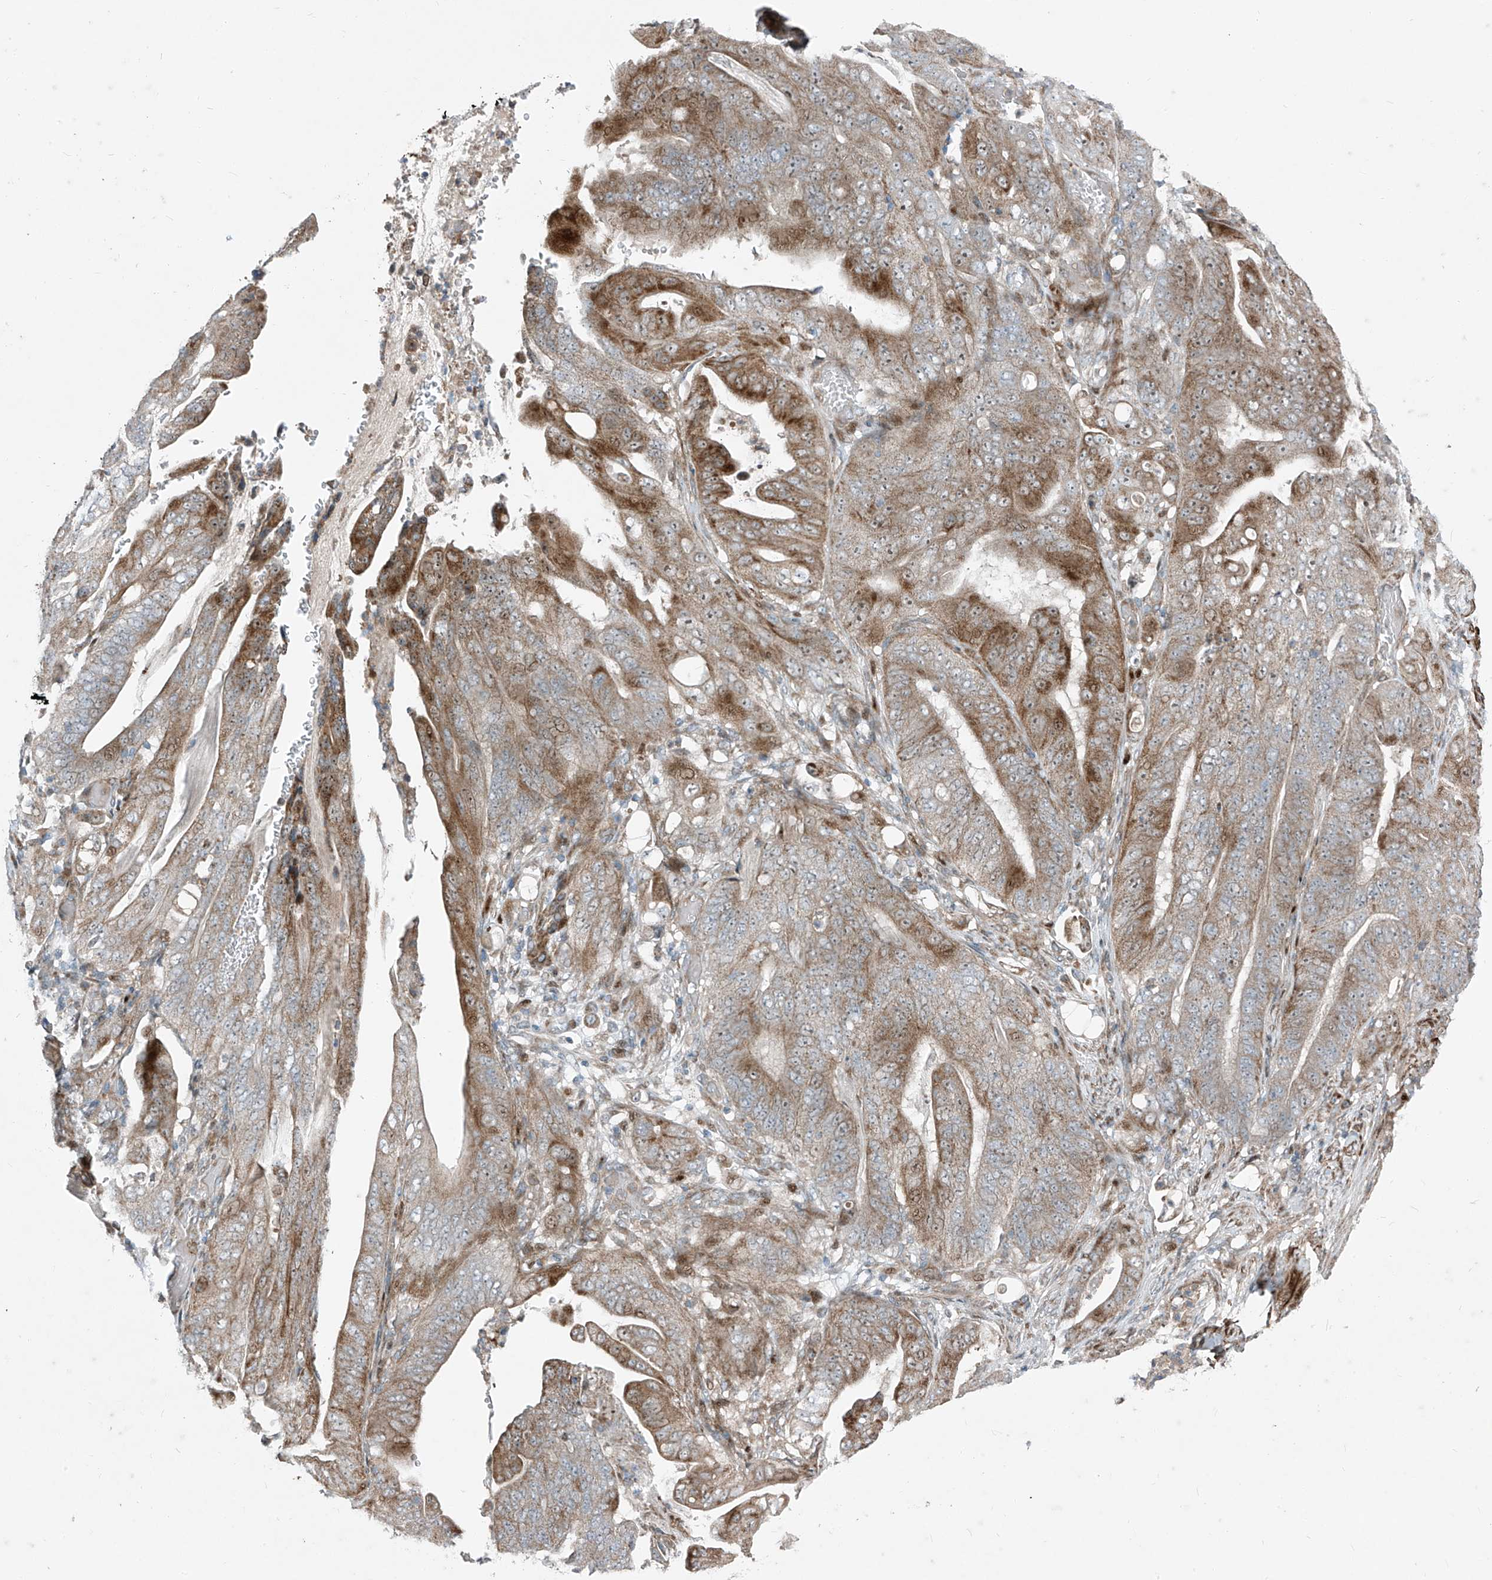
{"staining": {"intensity": "moderate", "quantity": "25%-75%", "location": "cytoplasmic/membranous"}, "tissue": "stomach cancer", "cell_type": "Tumor cells", "image_type": "cancer", "snomed": [{"axis": "morphology", "description": "Adenocarcinoma, NOS"}, {"axis": "topography", "description": "Stomach"}], "caption": "Protein expression analysis of adenocarcinoma (stomach) shows moderate cytoplasmic/membranous positivity in about 25%-75% of tumor cells.", "gene": "PPCS", "patient": {"sex": "female", "age": 73}}